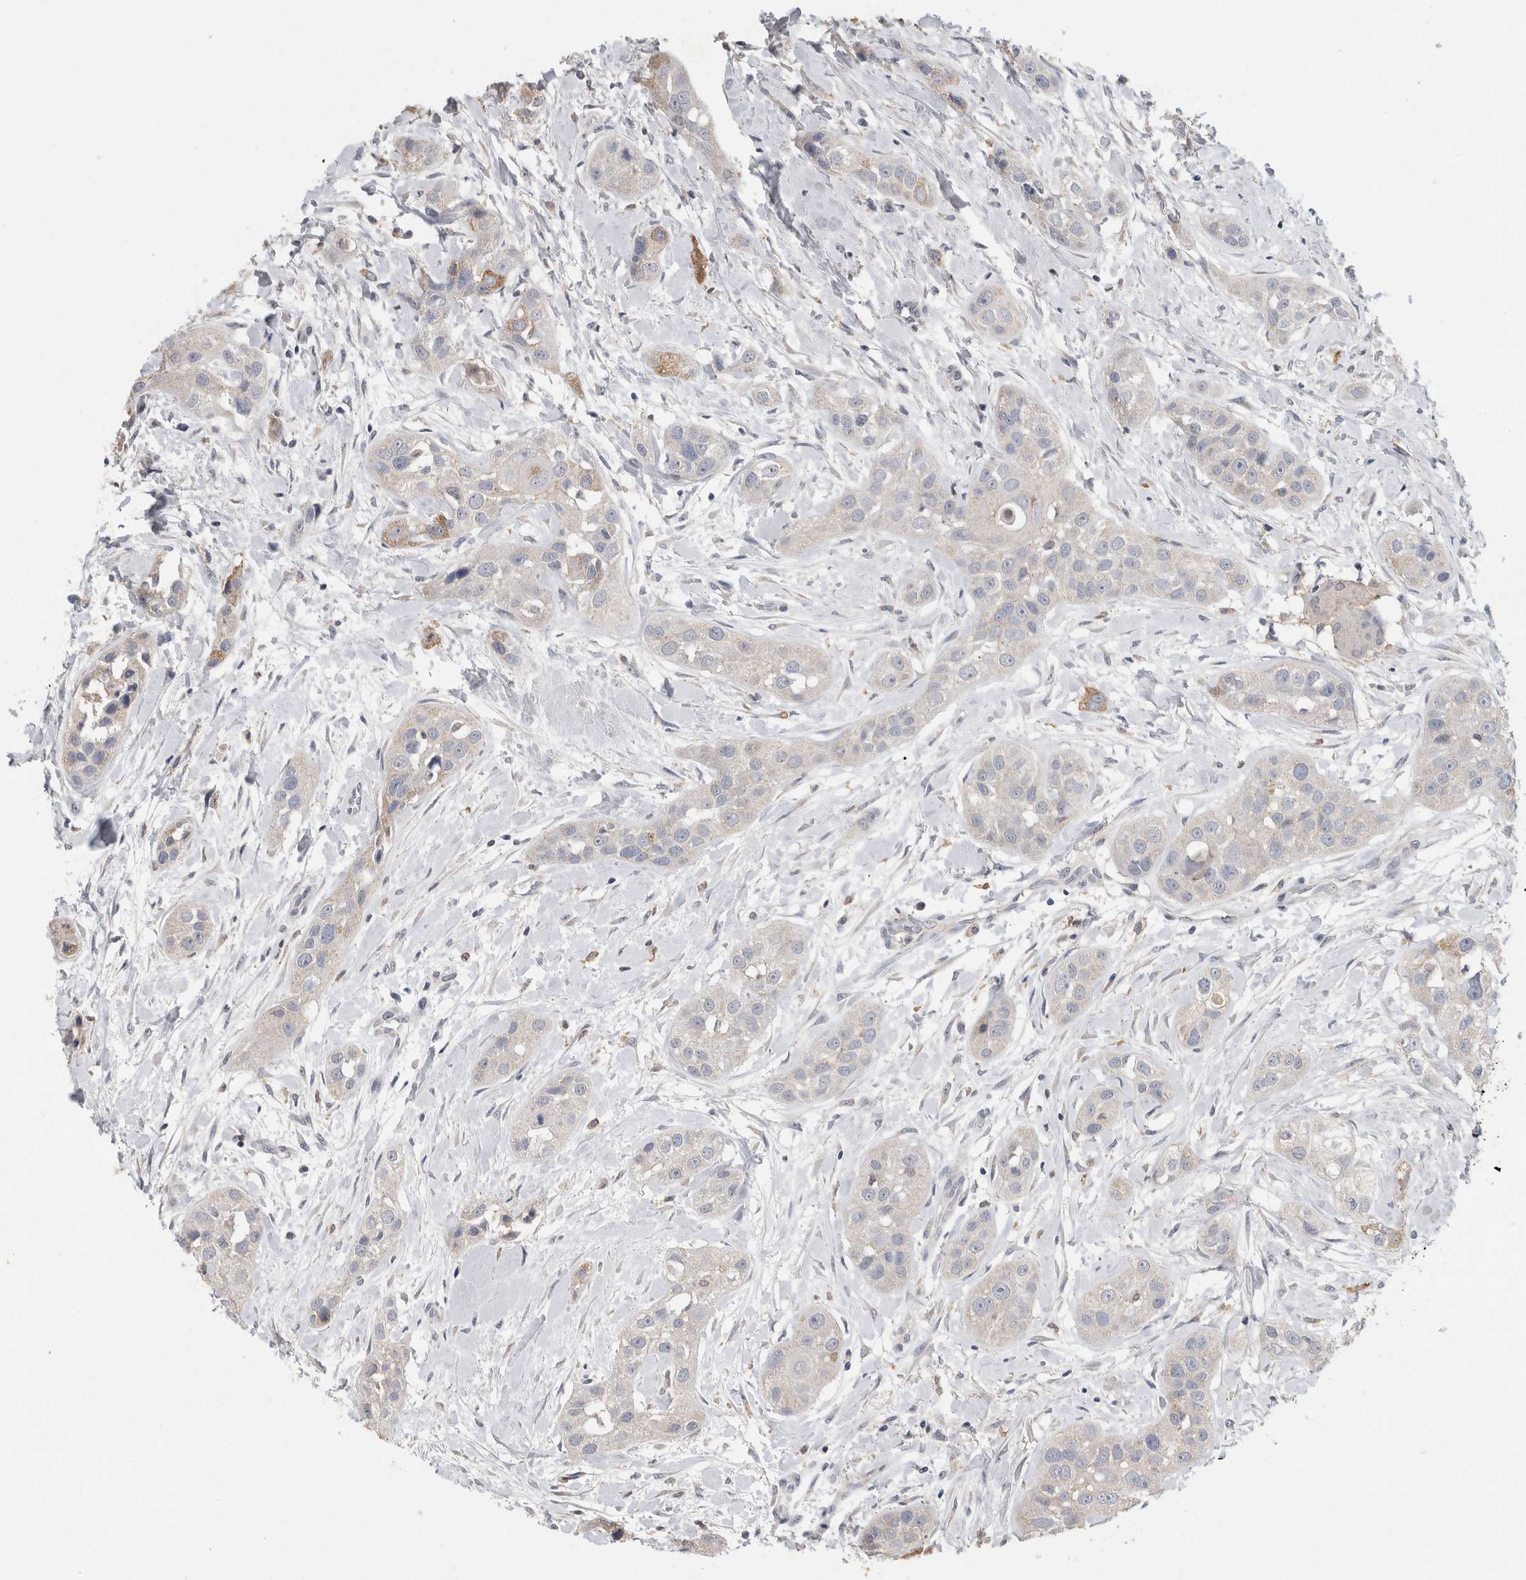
{"staining": {"intensity": "weak", "quantity": "<25%", "location": "cytoplasmic/membranous"}, "tissue": "head and neck cancer", "cell_type": "Tumor cells", "image_type": "cancer", "snomed": [{"axis": "morphology", "description": "Normal tissue, NOS"}, {"axis": "morphology", "description": "Squamous cell carcinoma, NOS"}, {"axis": "topography", "description": "Skeletal muscle"}, {"axis": "topography", "description": "Head-Neck"}], "caption": "This photomicrograph is of head and neck squamous cell carcinoma stained with immunohistochemistry (IHC) to label a protein in brown with the nuclei are counter-stained blue. There is no positivity in tumor cells. The staining is performed using DAB brown chromogen with nuclei counter-stained in using hematoxylin.", "gene": "CNTFR", "patient": {"sex": "male", "age": 51}}